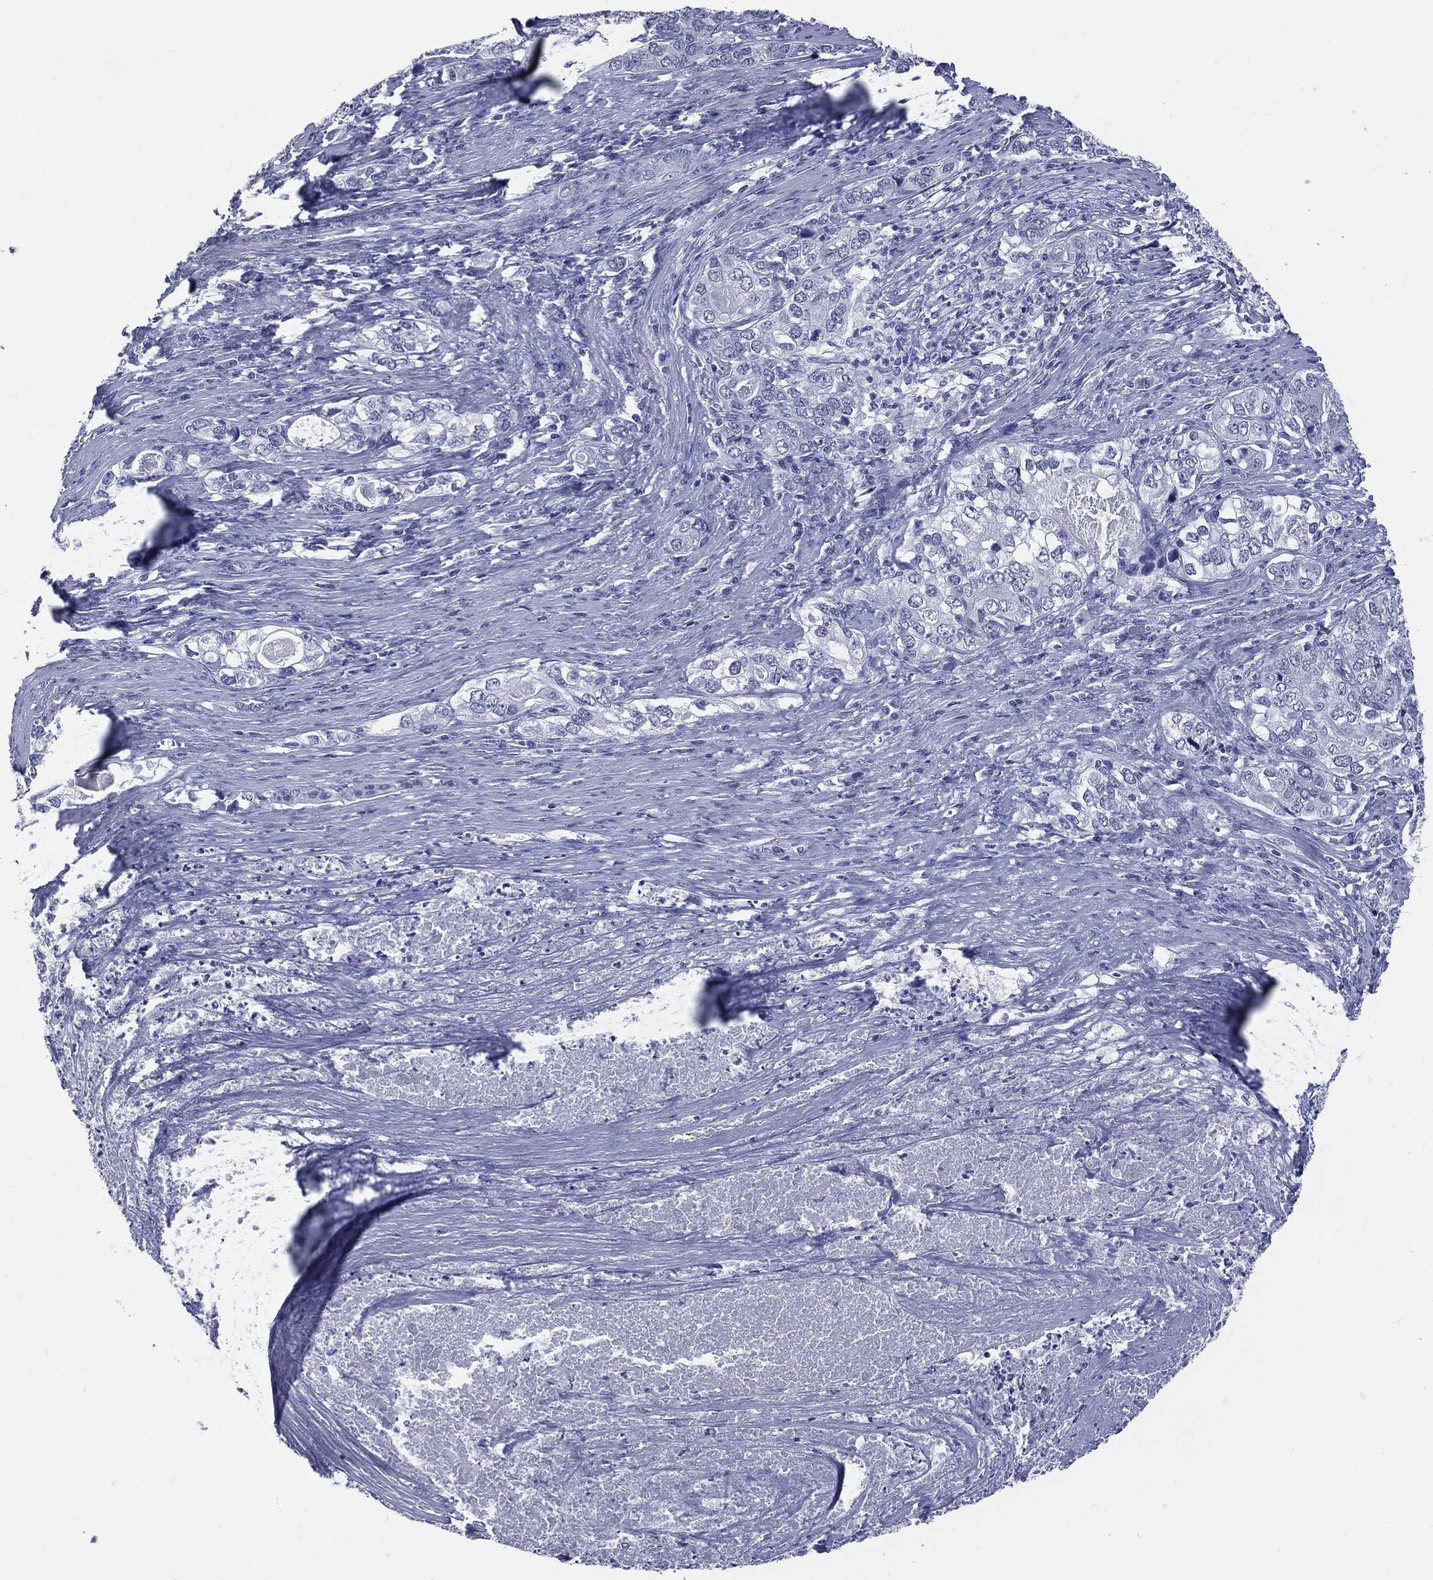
{"staining": {"intensity": "negative", "quantity": "none", "location": "none"}, "tissue": "stomach cancer", "cell_type": "Tumor cells", "image_type": "cancer", "snomed": [{"axis": "morphology", "description": "Adenocarcinoma, NOS"}, {"axis": "topography", "description": "Stomach, lower"}], "caption": "The image exhibits no significant staining in tumor cells of adenocarcinoma (stomach).", "gene": "MLLT10", "patient": {"sex": "female", "age": 72}}